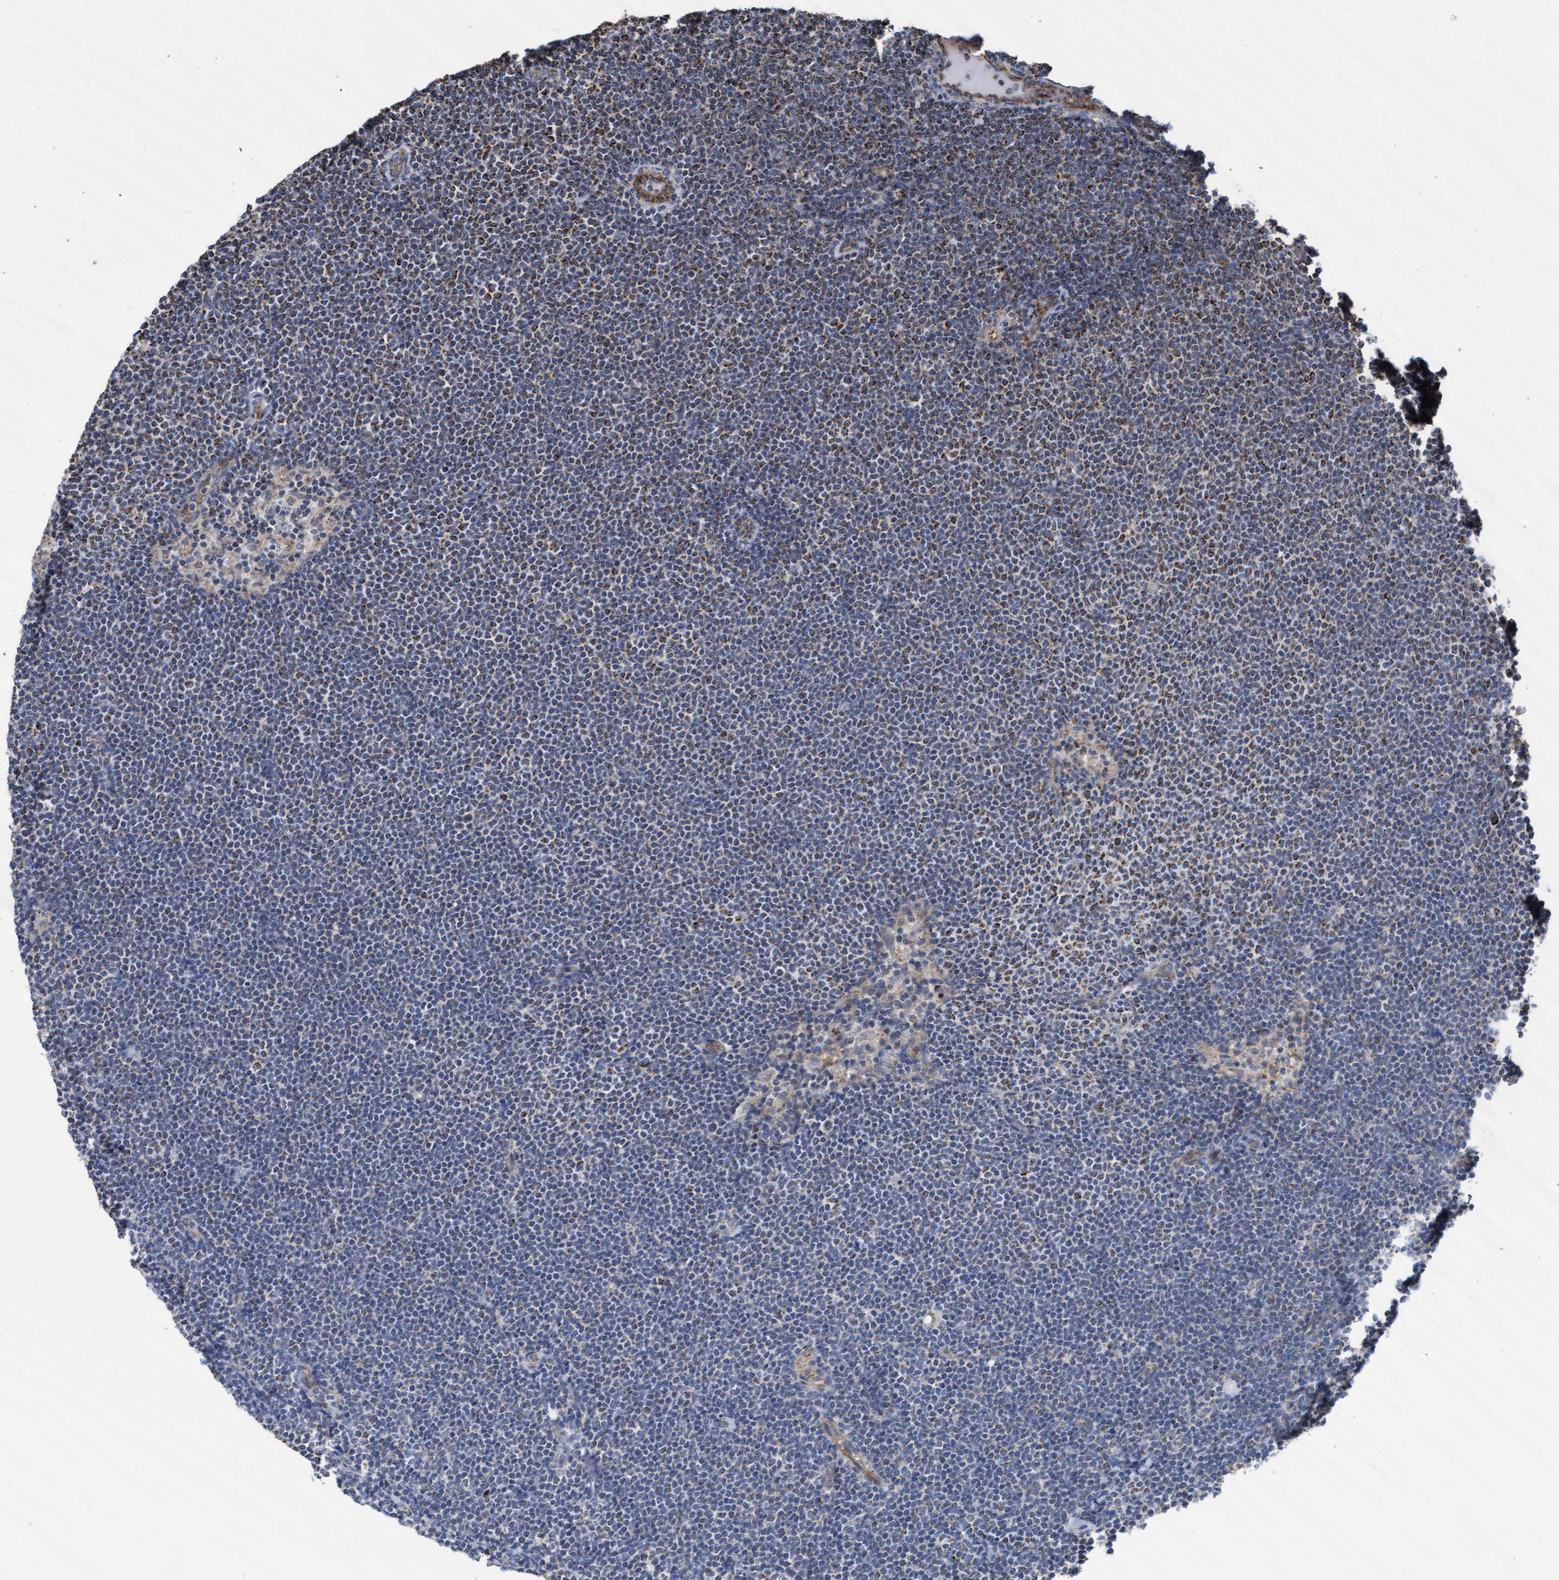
{"staining": {"intensity": "strong", "quantity": "<25%", "location": "cytoplasmic/membranous"}, "tissue": "lymphoma", "cell_type": "Tumor cells", "image_type": "cancer", "snomed": [{"axis": "morphology", "description": "Malignant lymphoma, non-Hodgkin's type, Low grade"}, {"axis": "topography", "description": "Lymph node"}], "caption": "IHC of low-grade malignant lymphoma, non-Hodgkin's type displays medium levels of strong cytoplasmic/membranous expression in approximately <25% of tumor cells.", "gene": "COBL", "patient": {"sex": "female", "age": 53}}